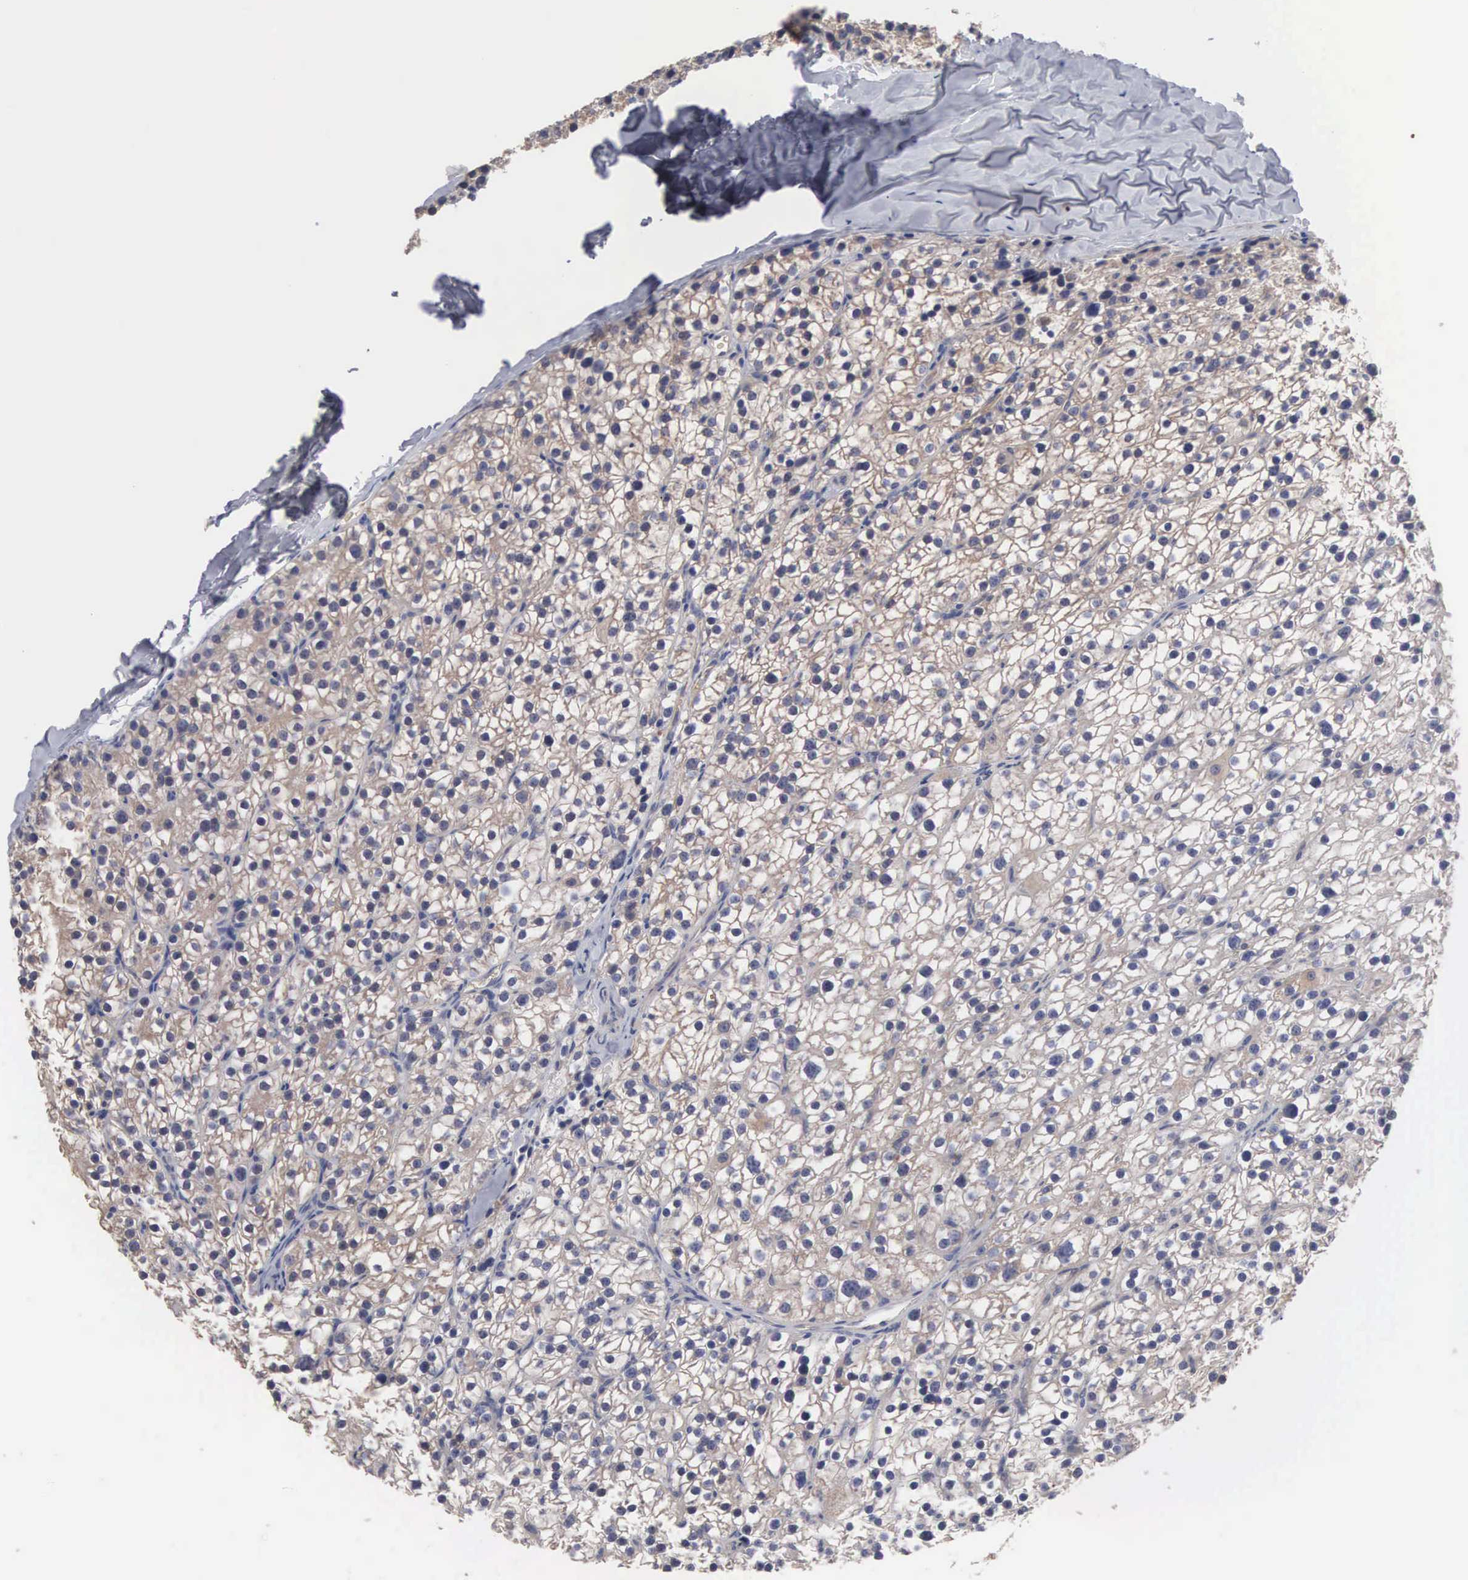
{"staining": {"intensity": "moderate", "quantity": ">75%", "location": "cytoplasmic/membranous"}, "tissue": "parathyroid gland", "cell_type": "Glandular cells", "image_type": "normal", "snomed": [{"axis": "morphology", "description": "Normal tissue, NOS"}, {"axis": "topography", "description": "Parathyroid gland"}], "caption": "A brown stain labels moderate cytoplasmic/membranous positivity of a protein in glandular cells of benign human parathyroid gland. (DAB = brown stain, brightfield microscopy at high magnification).", "gene": "INF2", "patient": {"sex": "female", "age": 54}}